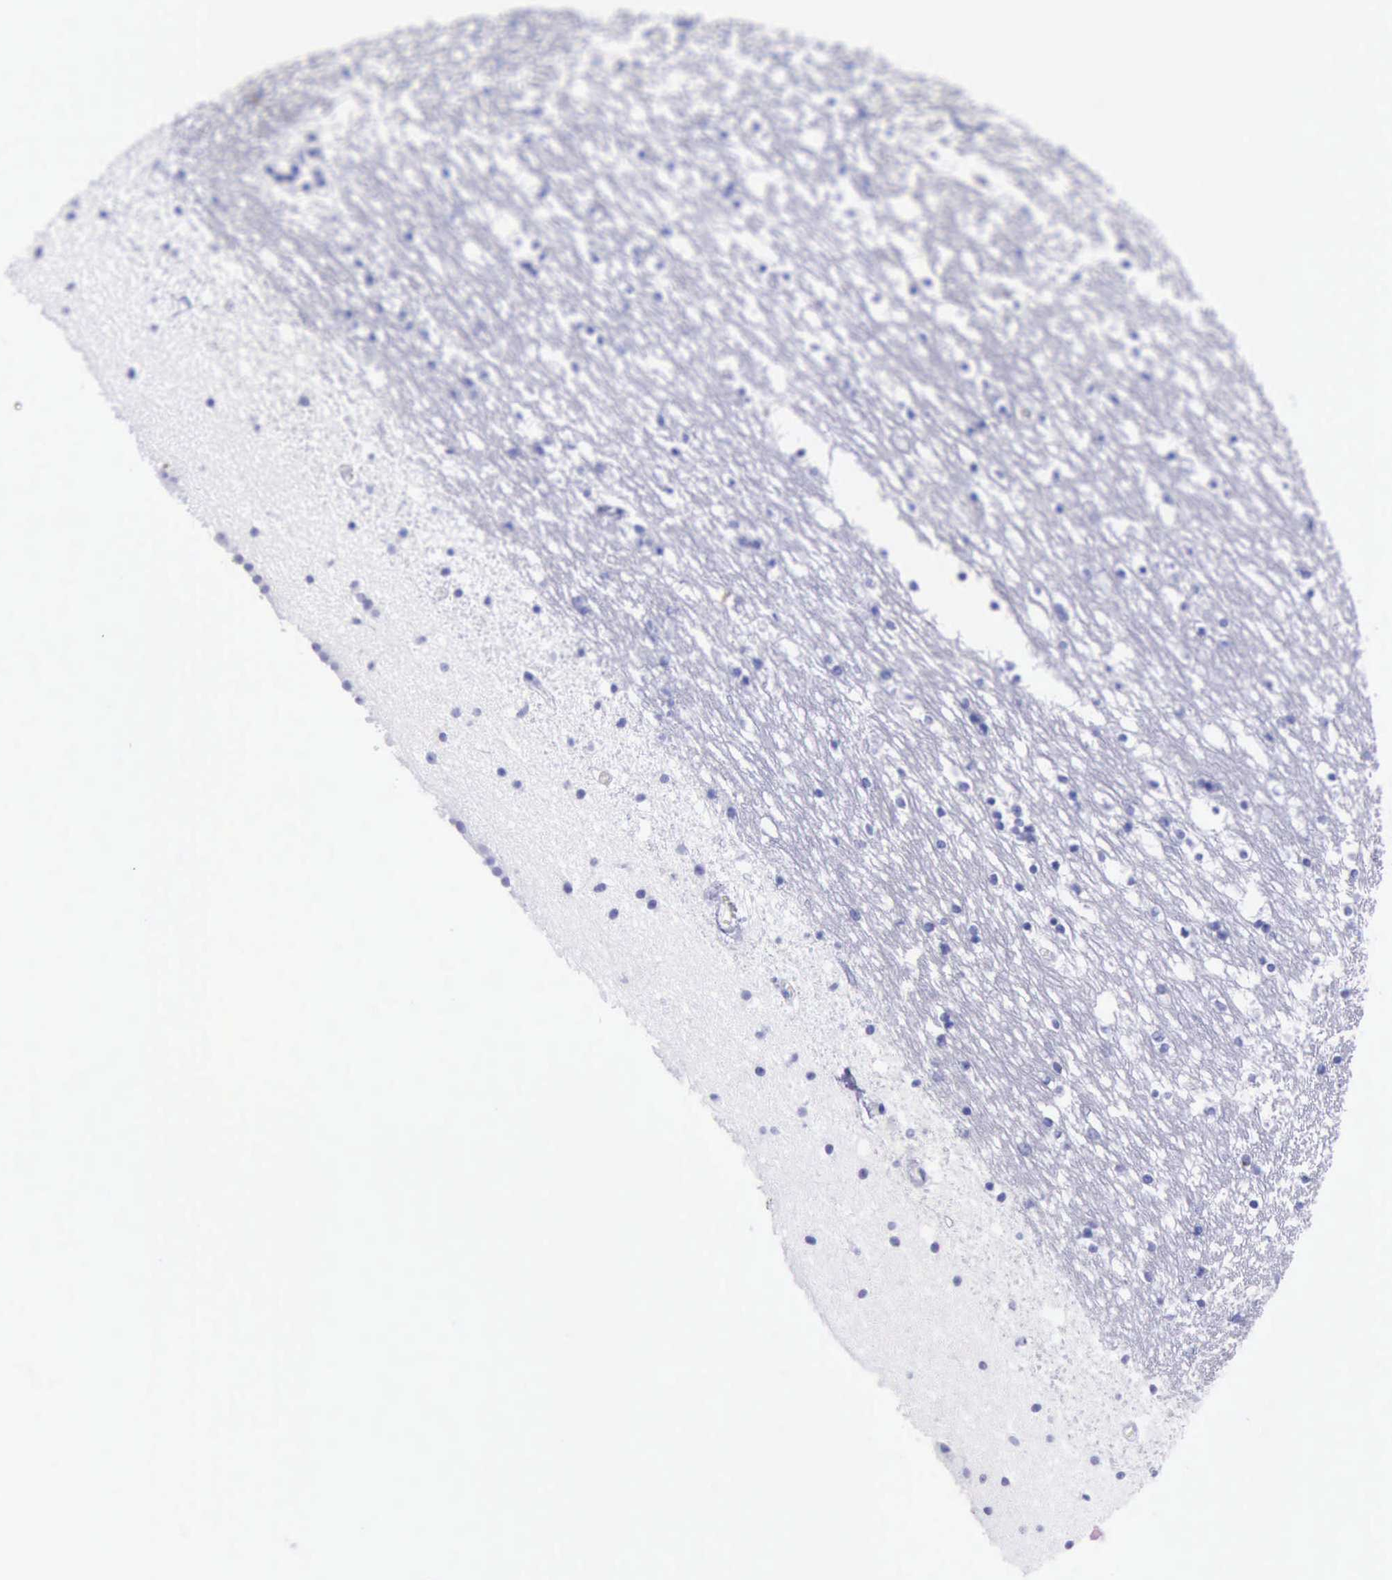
{"staining": {"intensity": "negative", "quantity": "none", "location": "none"}, "tissue": "caudate", "cell_type": "Glial cells", "image_type": "normal", "snomed": [{"axis": "morphology", "description": "Normal tissue, NOS"}, {"axis": "topography", "description": "Lateral ventricle wall"}], "caption": "High power microscopy micrograph of an immunohistochemistry (IHC) photomicrograph of benign caudate, revealing no significant positivity in glial cells.", "gene": "MCM2", "patient": {"sex": "male", "age": 45}}